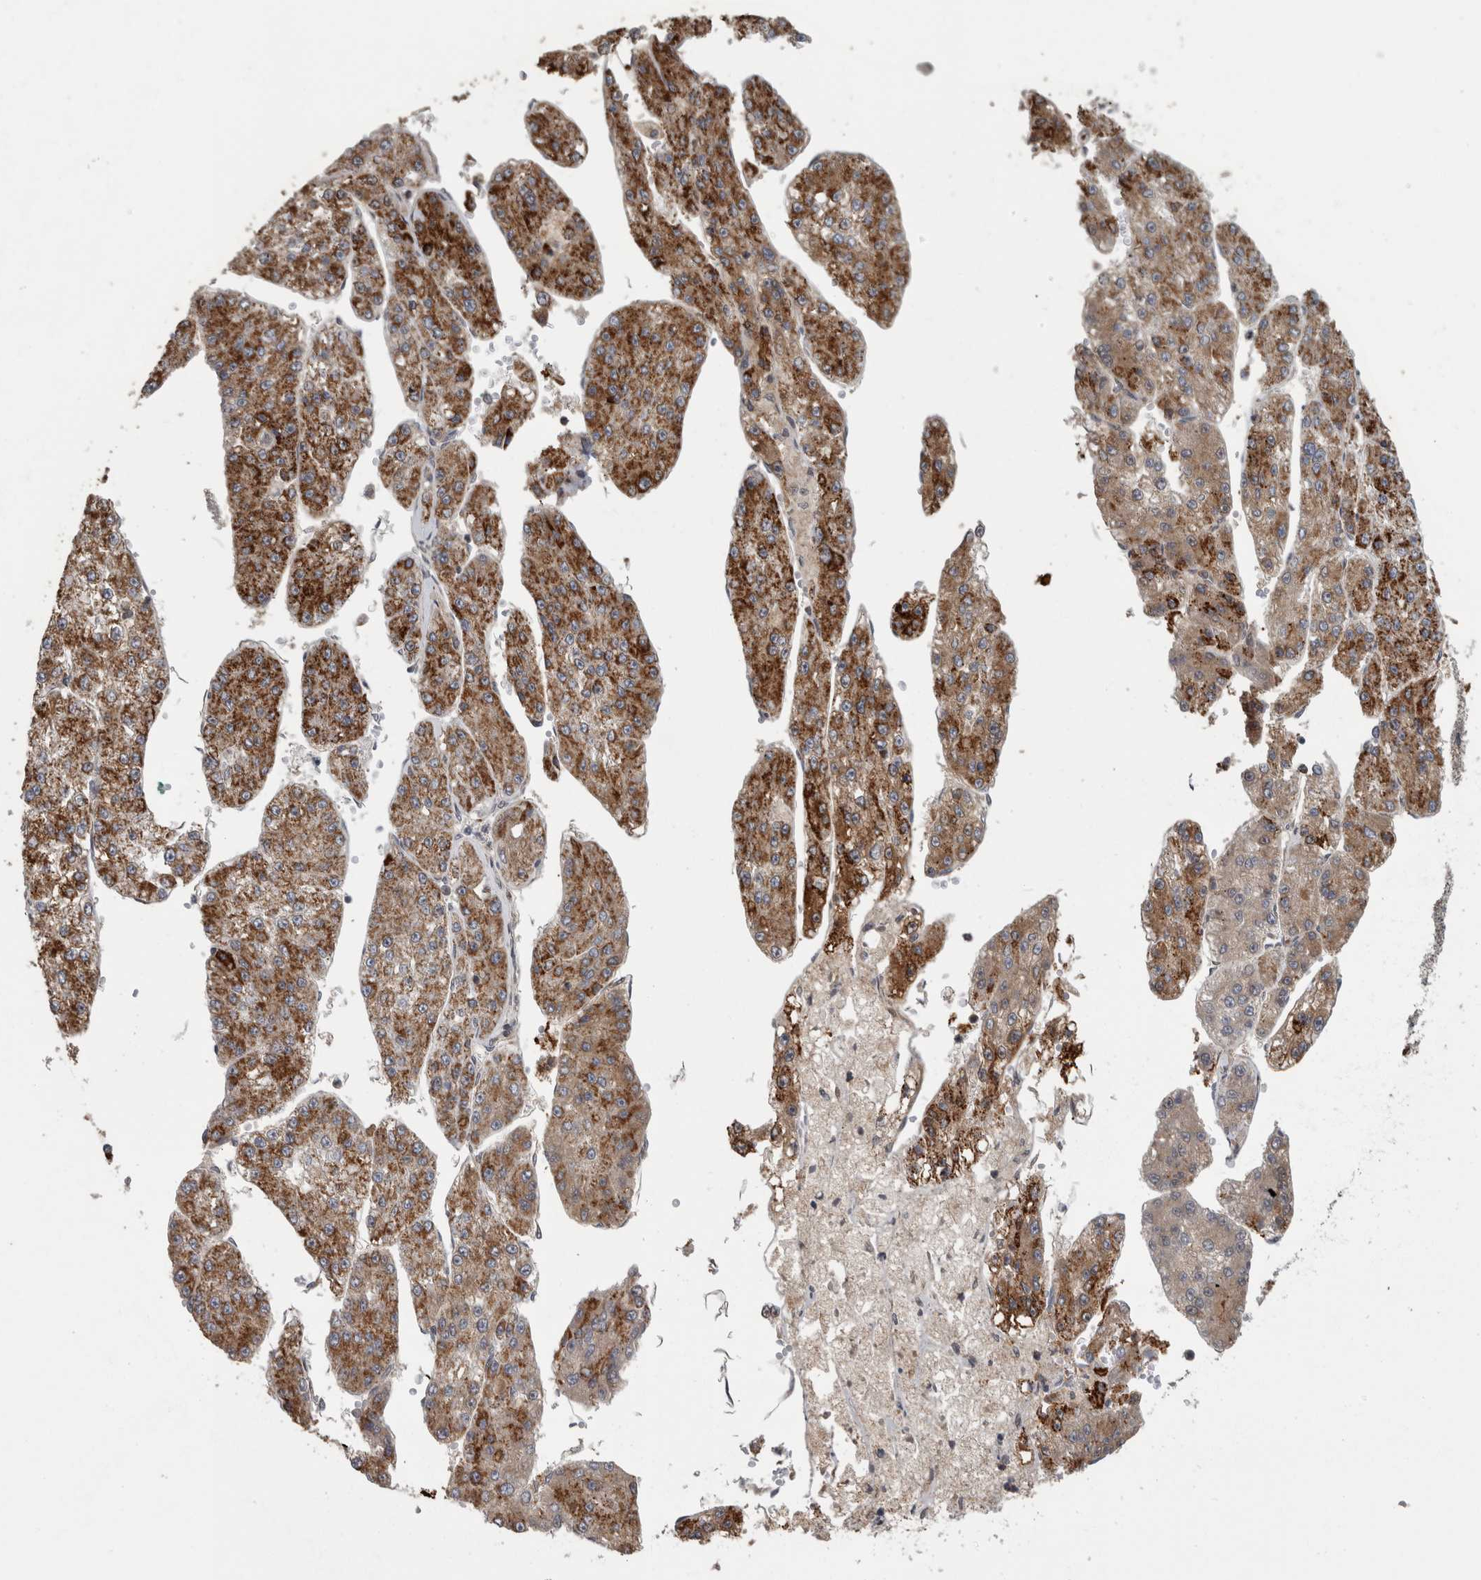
{"staining": {"intensity": "strong", "quantity": ">75%", "location": "cytoplasmic/membranous"}, "tissue": "liver cancer", "cell_type": "Tumor cells", "image_type": "cancer", "snomed": [{"axis": "morphology", "description": "Carcinoma, Hepatocellular, NOS"}, {"axis": "topography", "description": "Liver"}], "caption": "Protein expression analysis of human liver cancer (hepatocellular carcinoma) reveals strong cytoplasmic/membranous positivity in about >75% of tumor cells.", "gene": "OR2K2", "patient": {"sex": "female", "age": 73}}